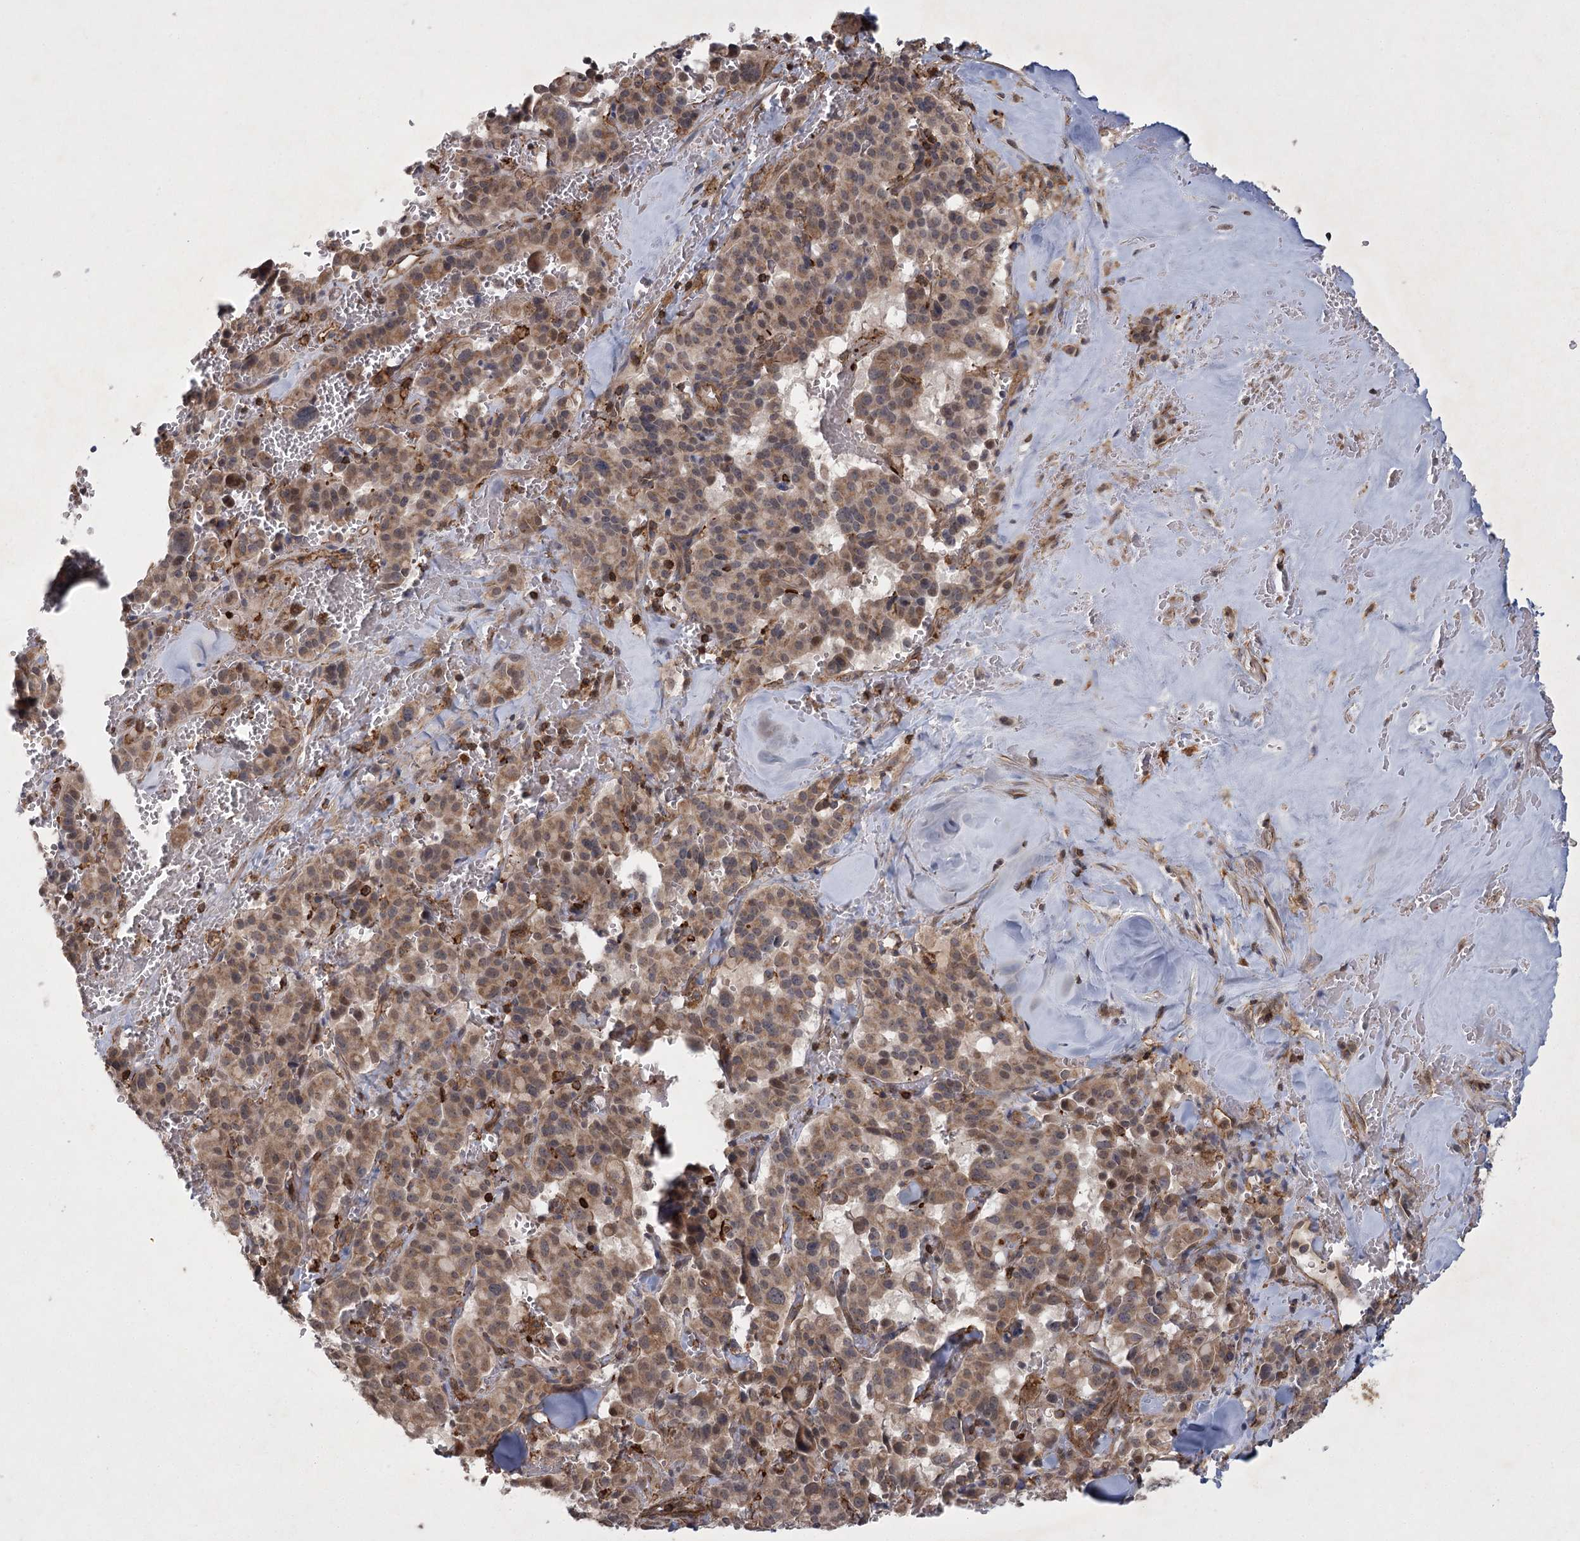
{"staining": {"intensity": "moderate", "quantity": ">75%", "location": "cytoplasmic/membranous"}, "tissue": "pancreatic cancer", "cell_type": "Tumor cells", "image_type": "cancer", "snomed": [{"axis": "morphology", "description": "Adenocarcinoma, NOS"}, {"axis": "topography", "description": "Pancreas"}], "caption": "Immunohistochemistry (IHC) (DAB) staining of pancreatic cancer shows moderate cytoplasmic/membranous protein expression in approximately >75% of tumor cells.", "gene": "MEPE", "patient": {"sex": "male", "age": 65}}